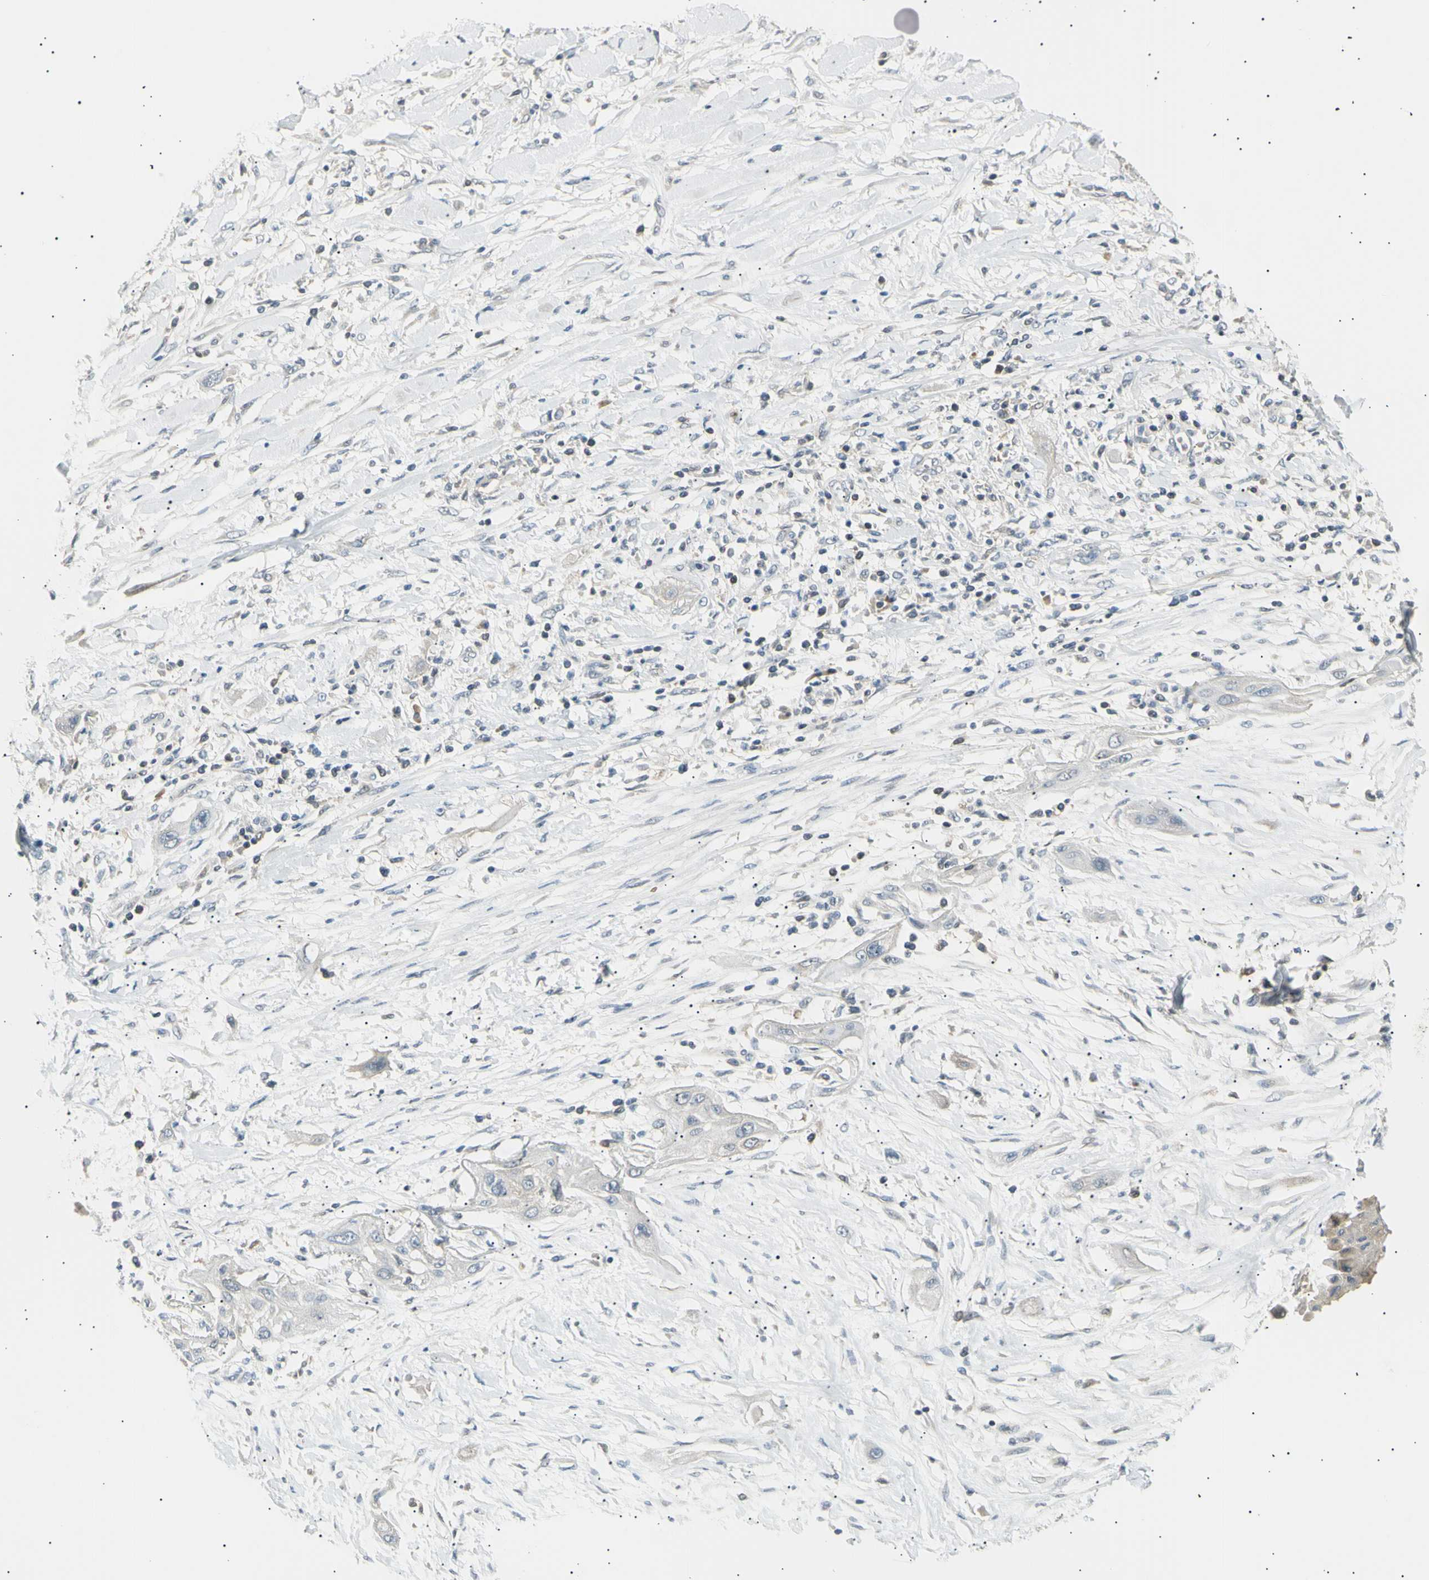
{"staining": {"intensity": "negative", "quantity": "none", "location": "none"}, "tissue": "lung cancer", "cell_type": "Tumor cells", "image_type": "cancer", "snomed": [{"axis": "morphology", "description": "Squamous cell carcinoma, NOS"}, {"axis": "topography", "description": "Lung"}], "caption": "A photomicrograph of human lung squamous cell carcinoma is negative for staining in tumor cells. (Stains: DAB (3,3'-diaminobenzidine) immunohistochemistry with hematoxylin counter stain, Microscopy: brightfield microscopy at high magnification).", "gene": "LHPP", "patient": {"sex": "female", "age": 47}}